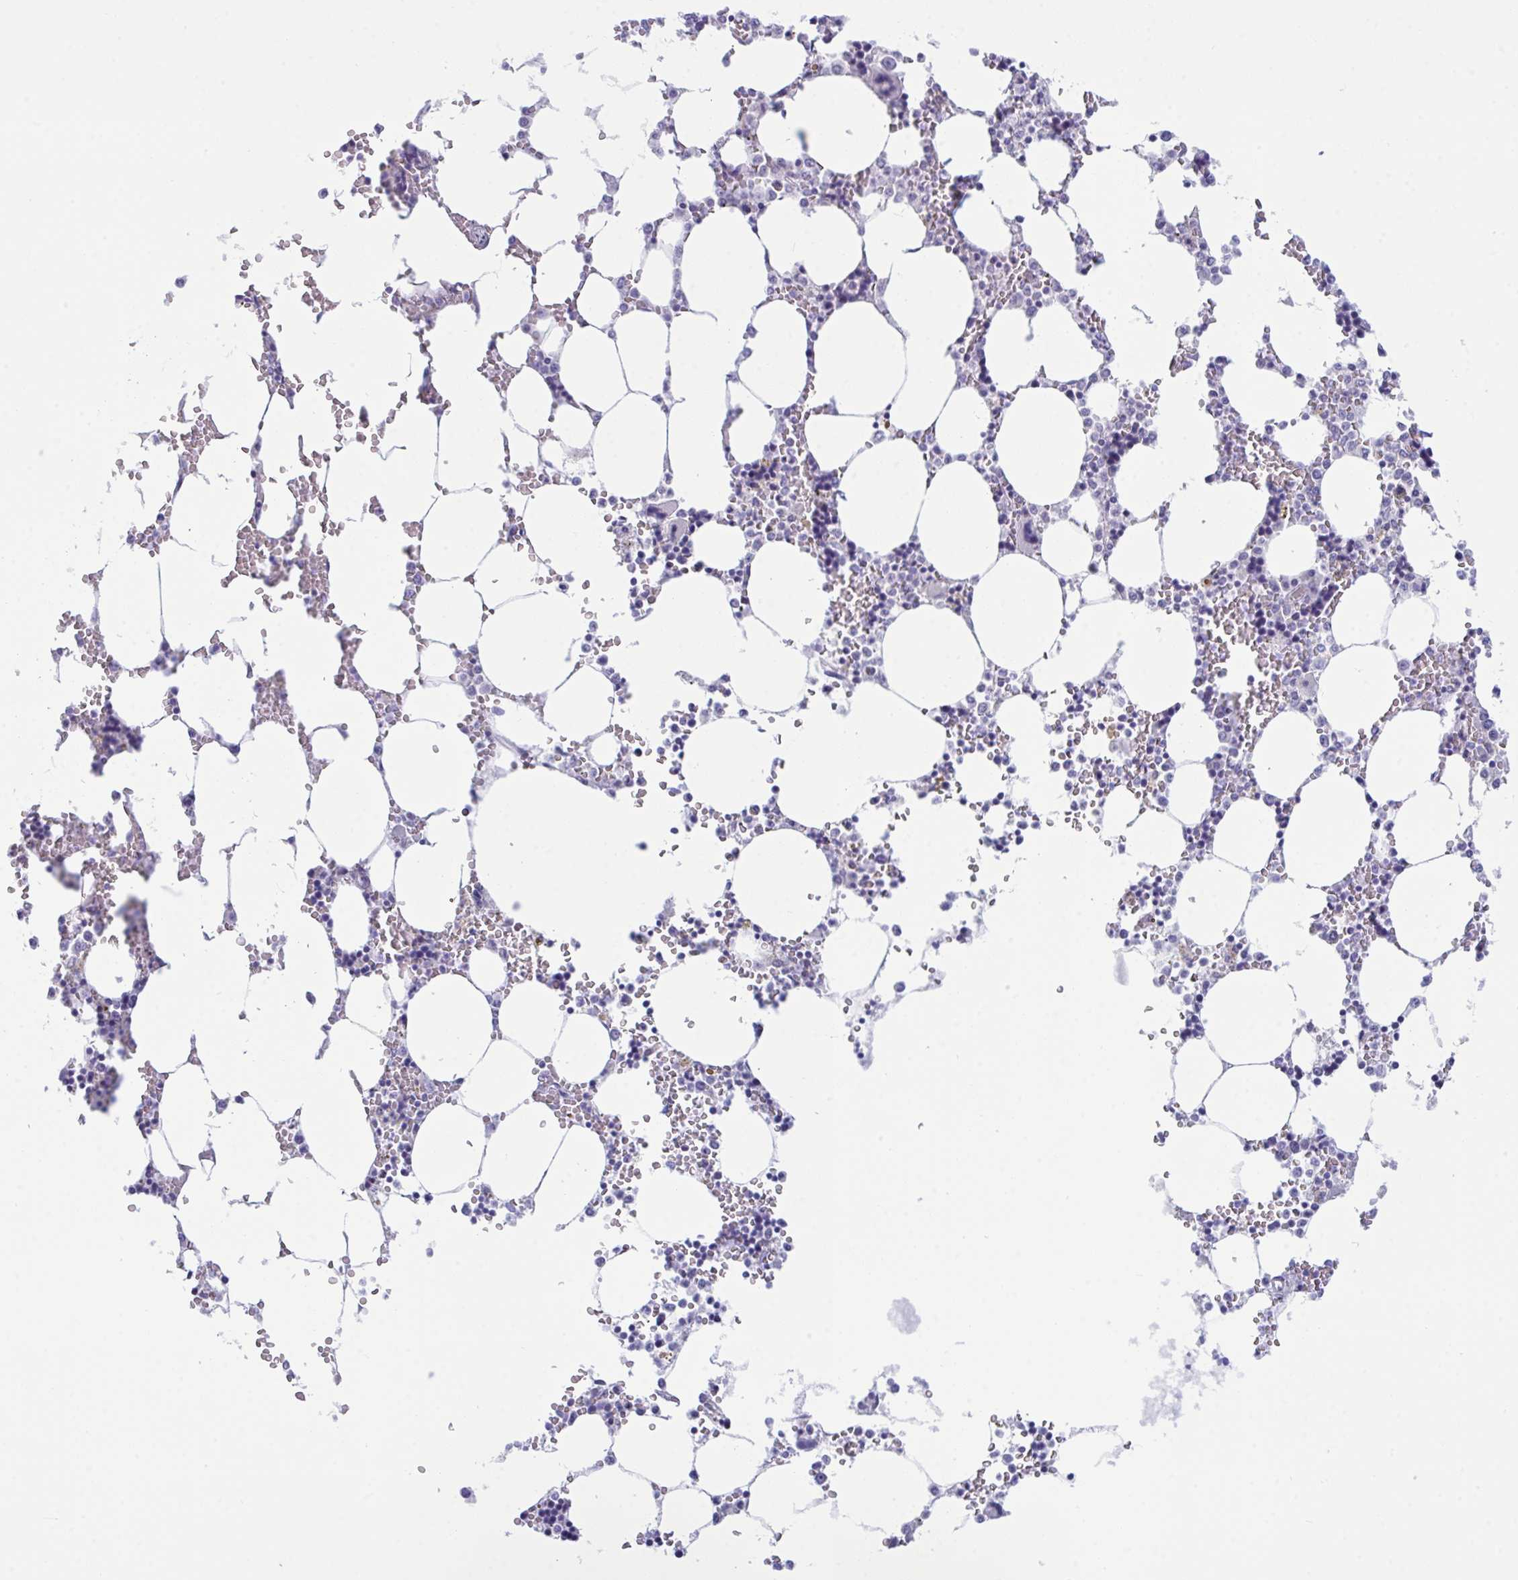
{"staining": {"intensity": "negative", "quantity": "none", "location": "none"}, "tissue": "bone marrow", "cell_type": "Hematopoietic cells", "image_type": "normal", "snomed": [{"axis": "morphology", "description": "Normal tissue, NOS"}, {"axis": "topography", "description": "Bone marrow"}], "caption": "Protein analysis of unremarkable bone marrow exhibits no significant positivity in hematopoietic cells. (DAB (3,3'-diaminobenzidine) immunohistochemistry (IHC), high magnification).", "gene": "BBS1", "patient": {"sex": "male", "age": 64}}